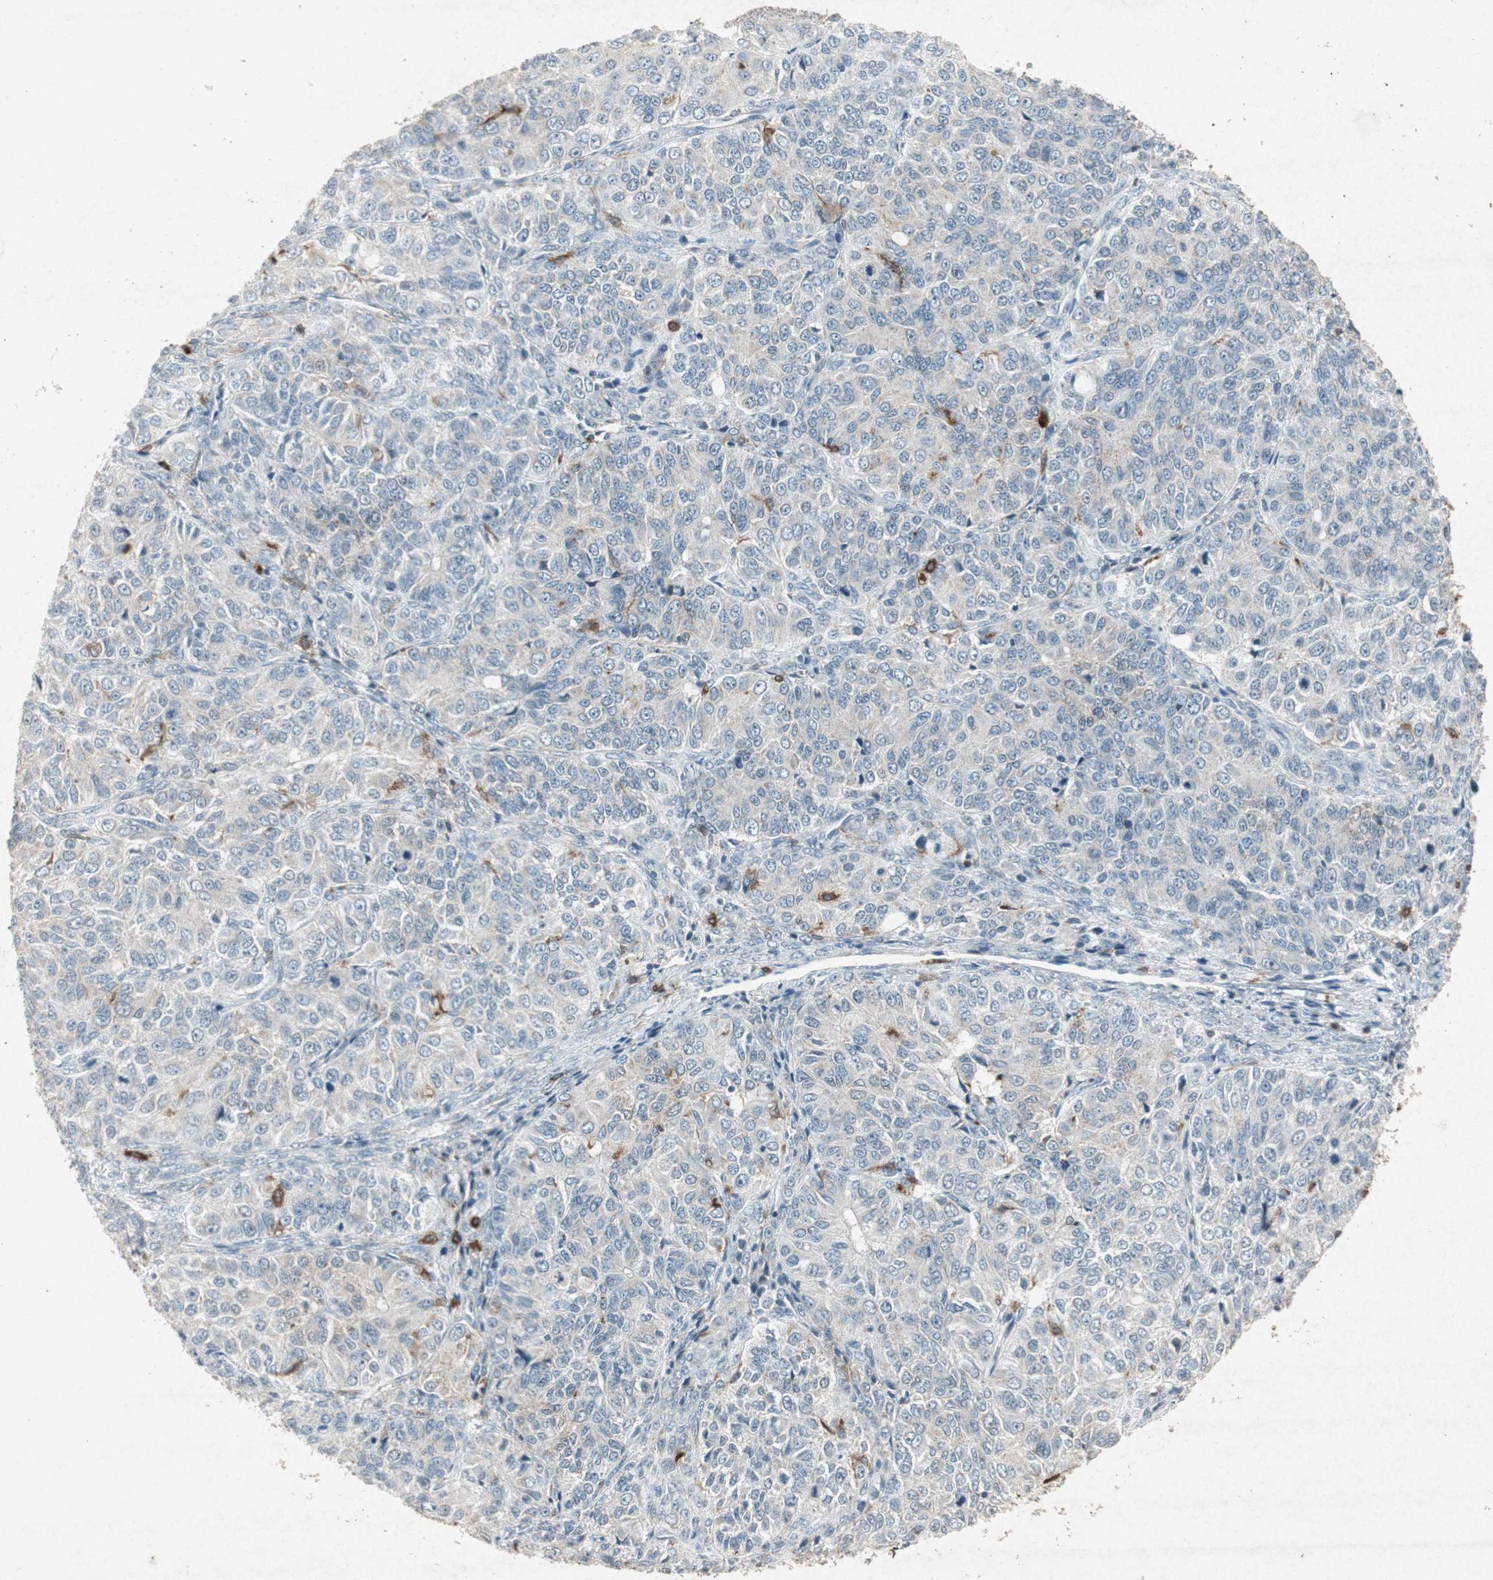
{"staining": {"intensity": "negative", "quantity": "none", "location": "none"}, "tissue": "ovarian cancer", "cell_type": "Tumor cells", "image_type": "cancer", "snomed": [{"axis": "morphology", "description": "Carcinoma, endometroid"}, {"axis": "topography", "description": "Ovary"}], "caption": "This is a photomicrograph of immunohistochemistry (IHC) staining of endometroid carcinoma (ovarian), which shows no staining in tumor cells.", "gene": "TYROBP", "patient": {"sex": "female", "age": 51}}